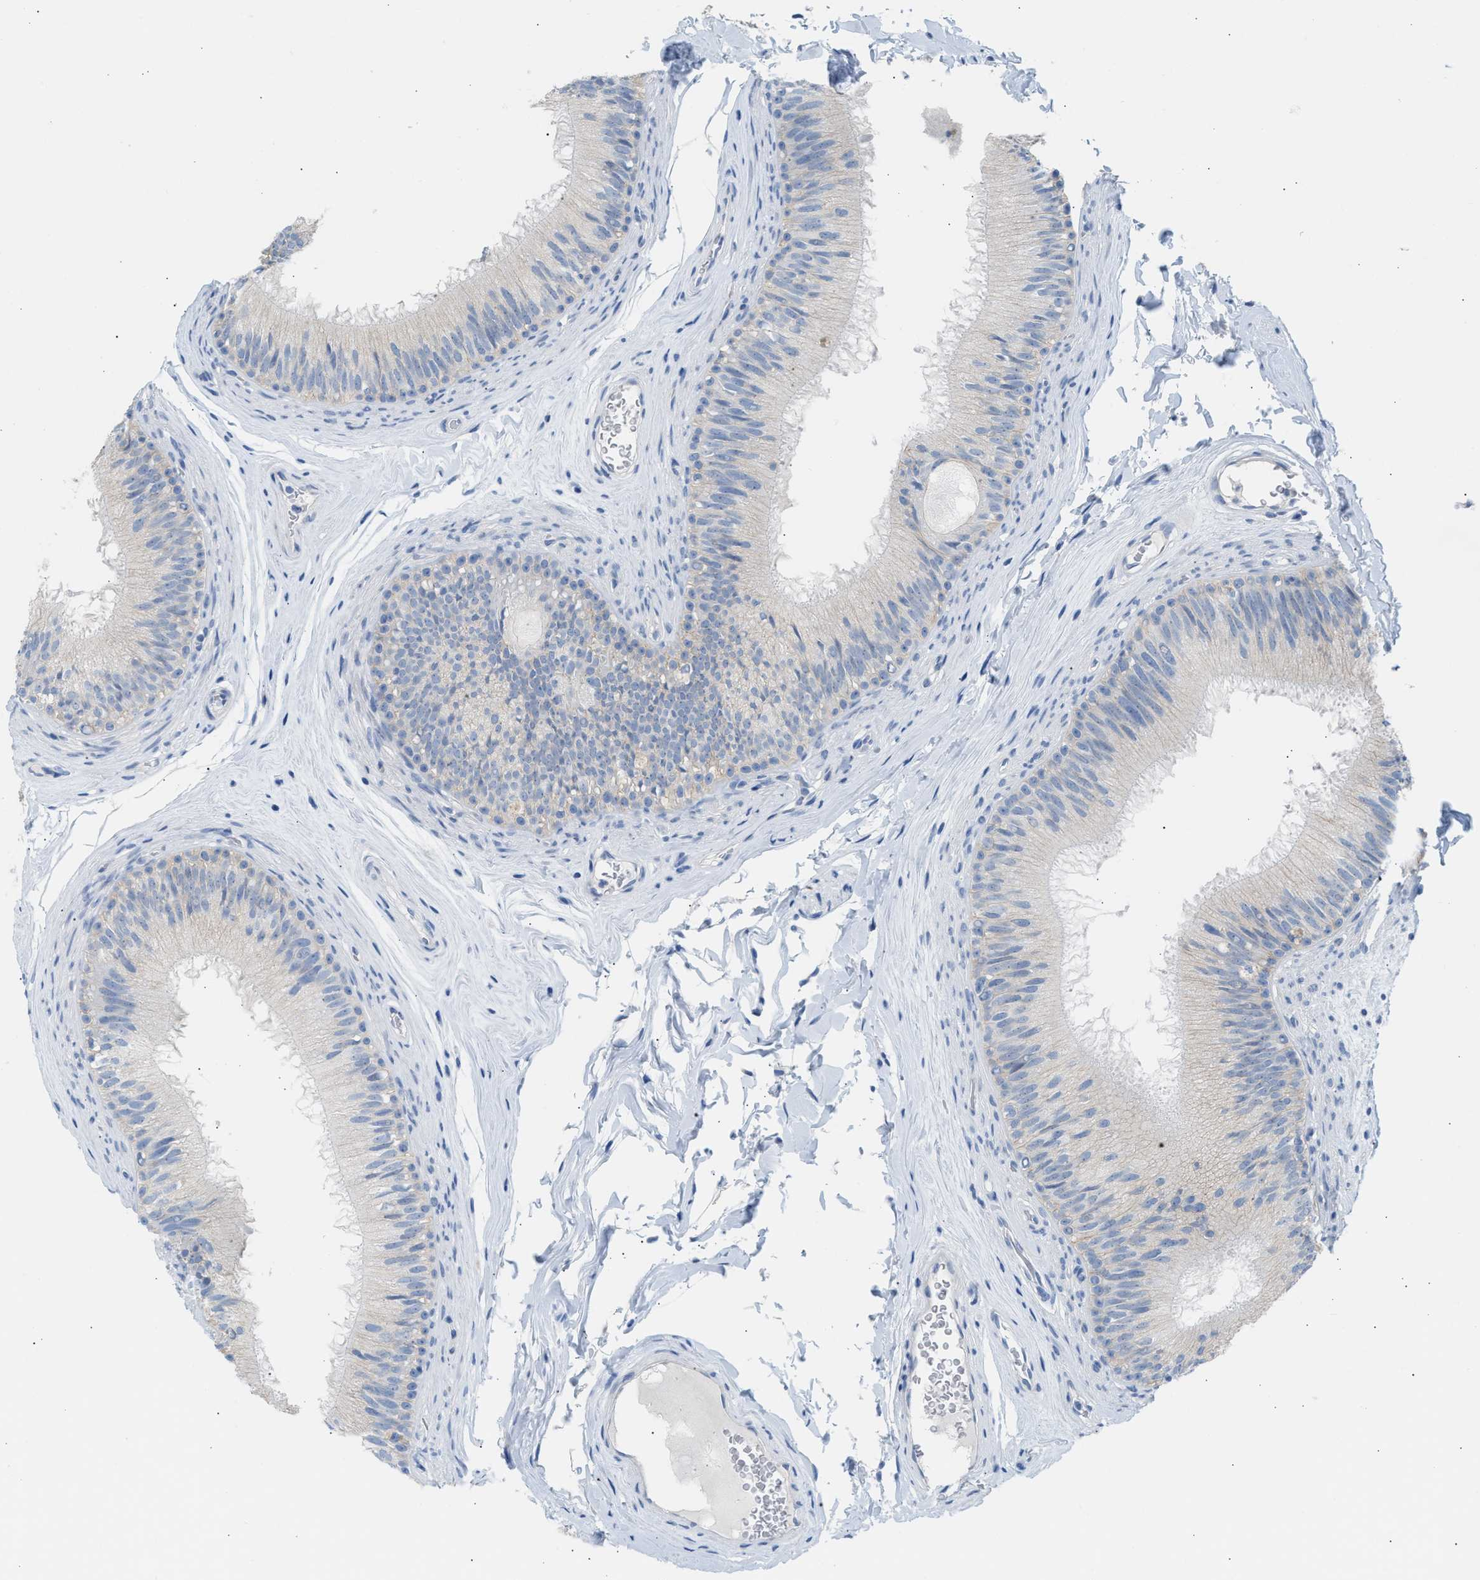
{"staining": {"intensity": "negative", "quantity": "none", "location": "none"}, "tissue": "epididymis", "cell_type": "Glandular cells", "image_type": "normal", "snomed": [{"axis": "morphology", "description": "Normal tissue, NOS"}, {"axis": "topography", "description": "Testis"}, {"axis": "topography", "description": "Epididymis"}], "caption": "Glandular cells show no significant protein positivity in benign epididymis.", "gene": "ERBB2", "patient": {"sex": "male", "age": 36}}